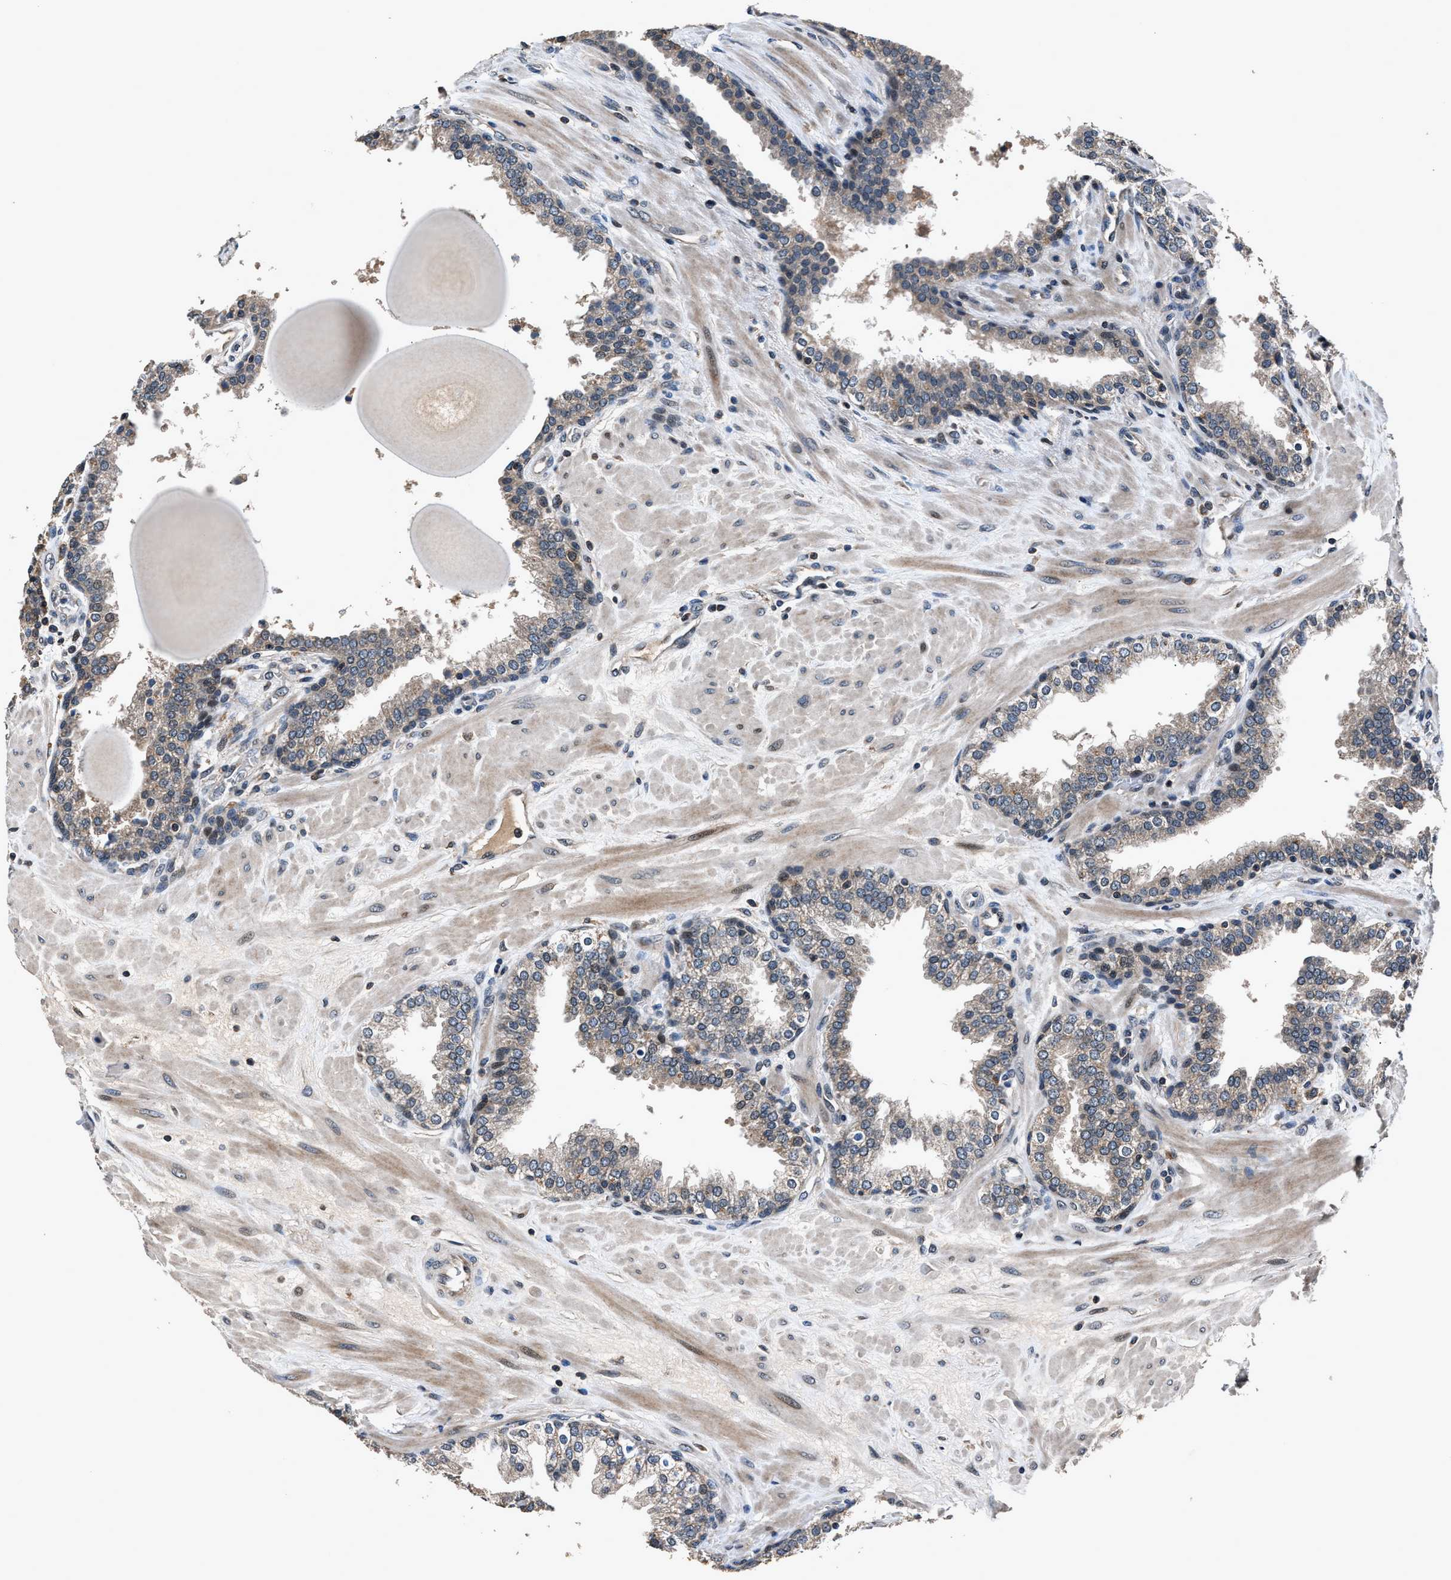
{"staining": {"intensity": "weak", "quantity": "25%-75%", "location": "cytoplasmic/membranous"}, "tissue": "prostate", "cell_type": "Glandular cells", "image_type": "normal", "snomed": [{"axis": "morphology", "description": "Normal tissue, NOS"}, {"axis": "topography", "description": "Prostate"}], "caption": "Immunohistochemical staining of unremarkable human prostate reveals low levels of weak cytoplasmic/membranous positivity in approximately 25%-75% of glandular cells.", "gene": "TNRC18", "patient": {"sex": "male", "age": 51}}